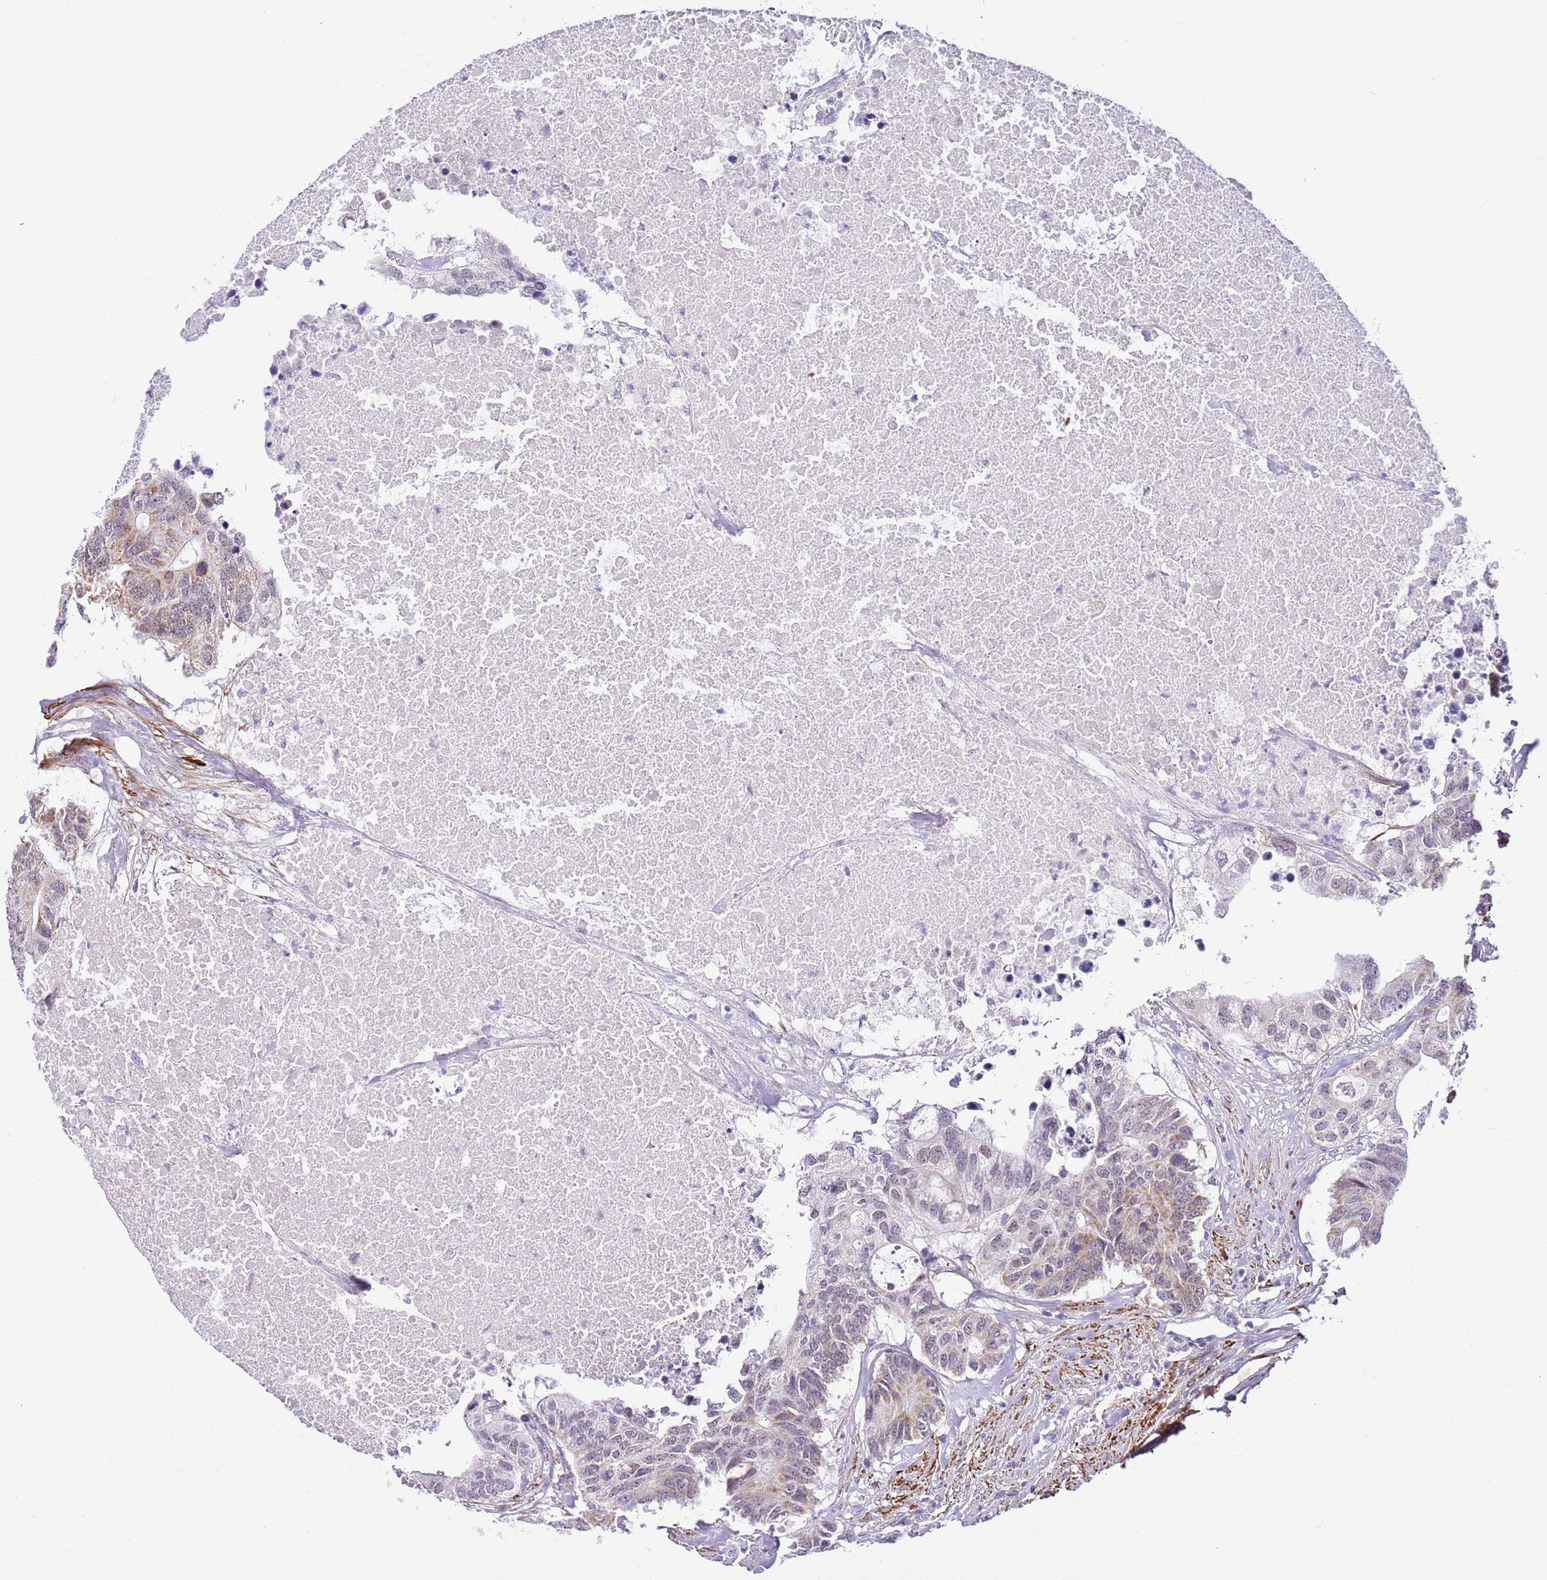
{"staining": {"intensity": "moderate", "quantity": "25%-75%", "location": "cytoplasmic/membranous"}, "tissue": "colorectal cancer", "cell_type": "Tumor cells", "image_type": "cancer", "snomed": [{"axis": "morphology", "description": "Adenocarcinoma, NOS"}, {"axis": "topography", "description": "Colon"}], "caption": "Brown immunohistochemical staining in human colorectal adenocarcinoma demonstrates moderate cytoplasmic/membranous staining in approximately 25%-75% of tumor cells.", "gene": "SMIM4", "patient": {"sex": "male", "age": 71}}